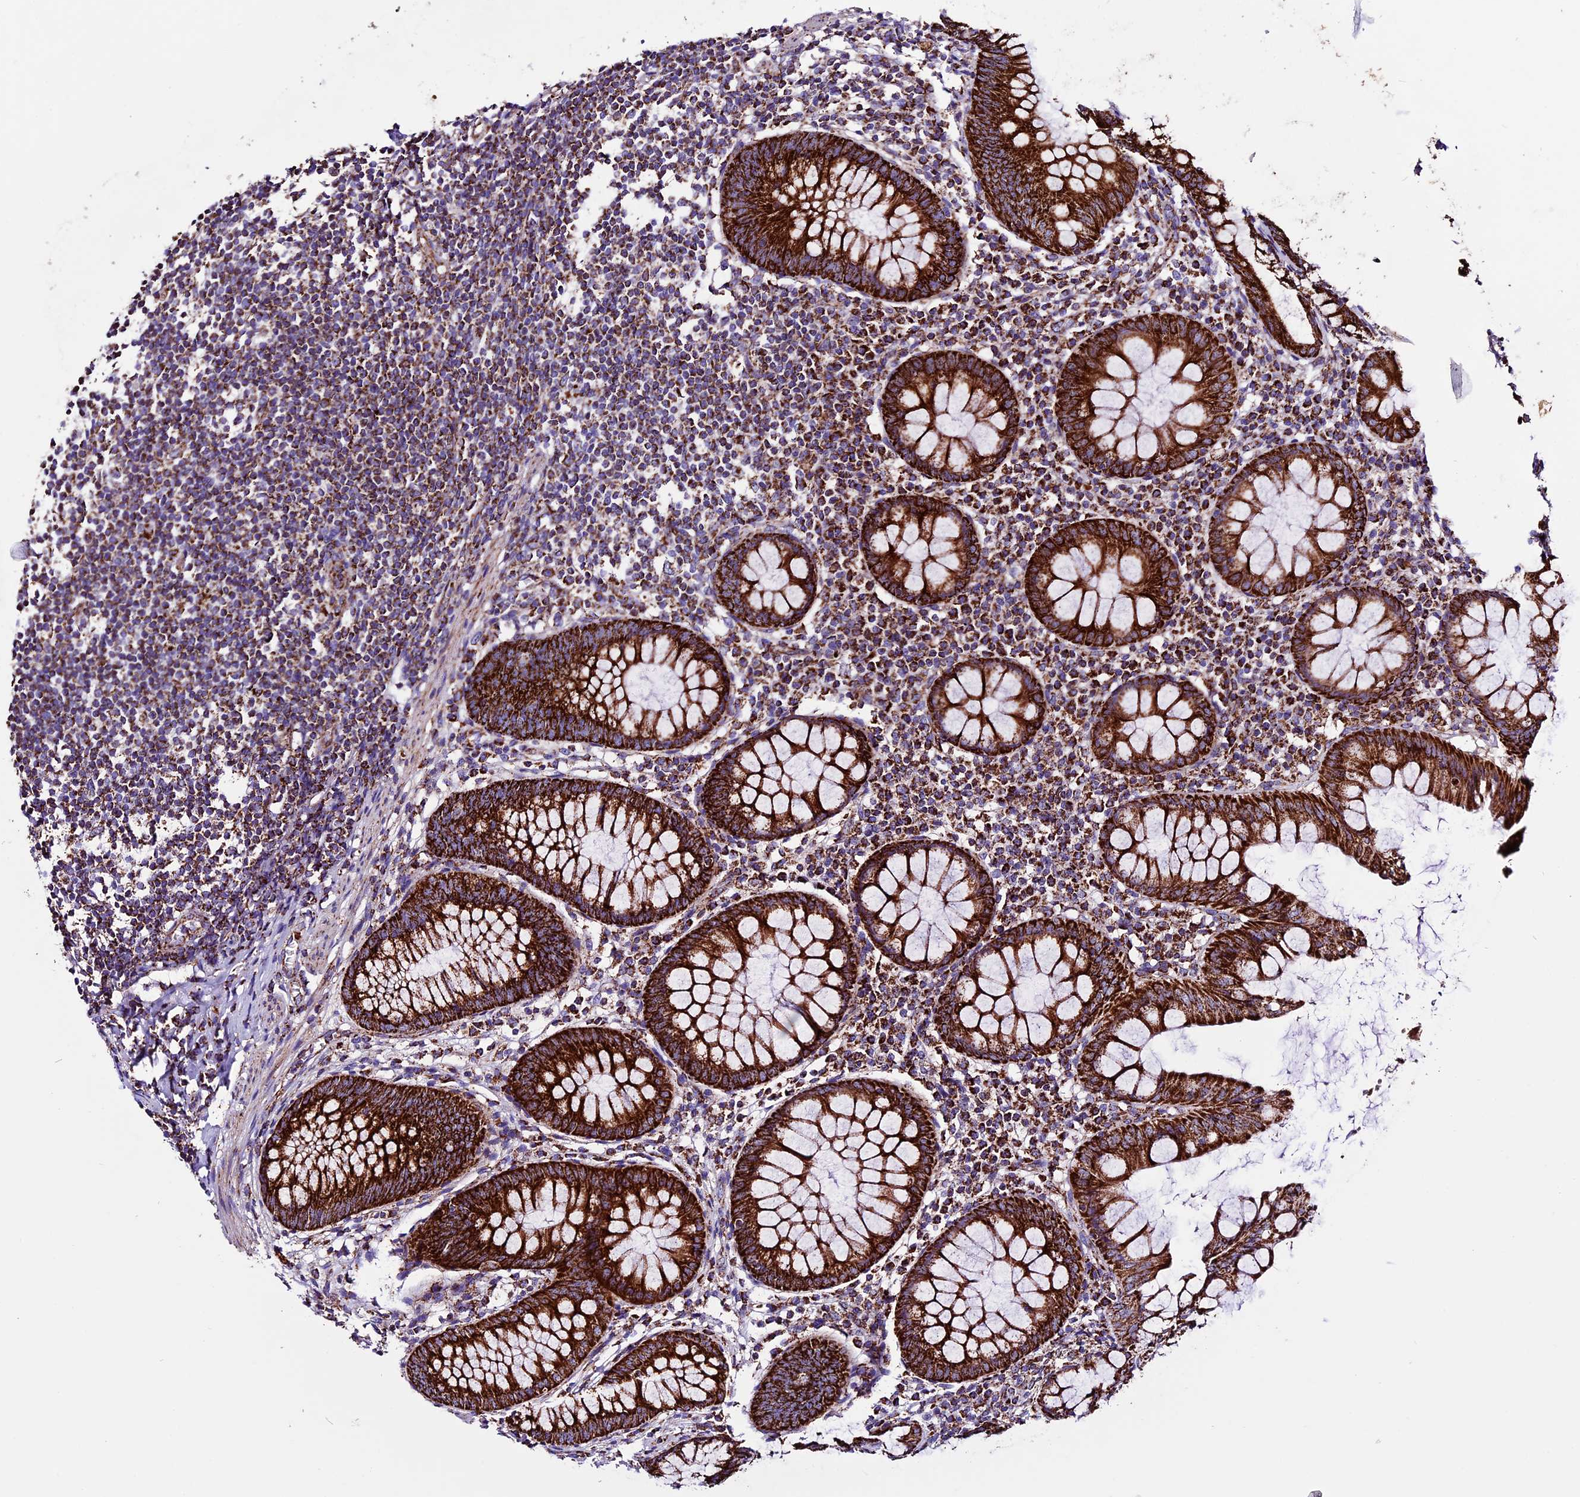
{"staining": {"intensity": "strong", "quantity": ">75%", "location": "cytoplasmic/membranous"}, "tissue": "appendix", "cell_type": "Glandular cells", "image_type": "normal", "snomed": [{"axis": "morphology", "description": "Normal tissue, NOS"}, {"axis": "topography", "description": "Appendix"}], "caption": "Immunohistochemical staining of unremarkable appendix exhibits strong cytoplasmic/membranous protein positivity in approximately >75% of glandular cells. (DAB = brown stain, brightfield microscopy at high magnification).", "gene": "CX3CL1", "patient": {"sex": "female", "age": 51}}